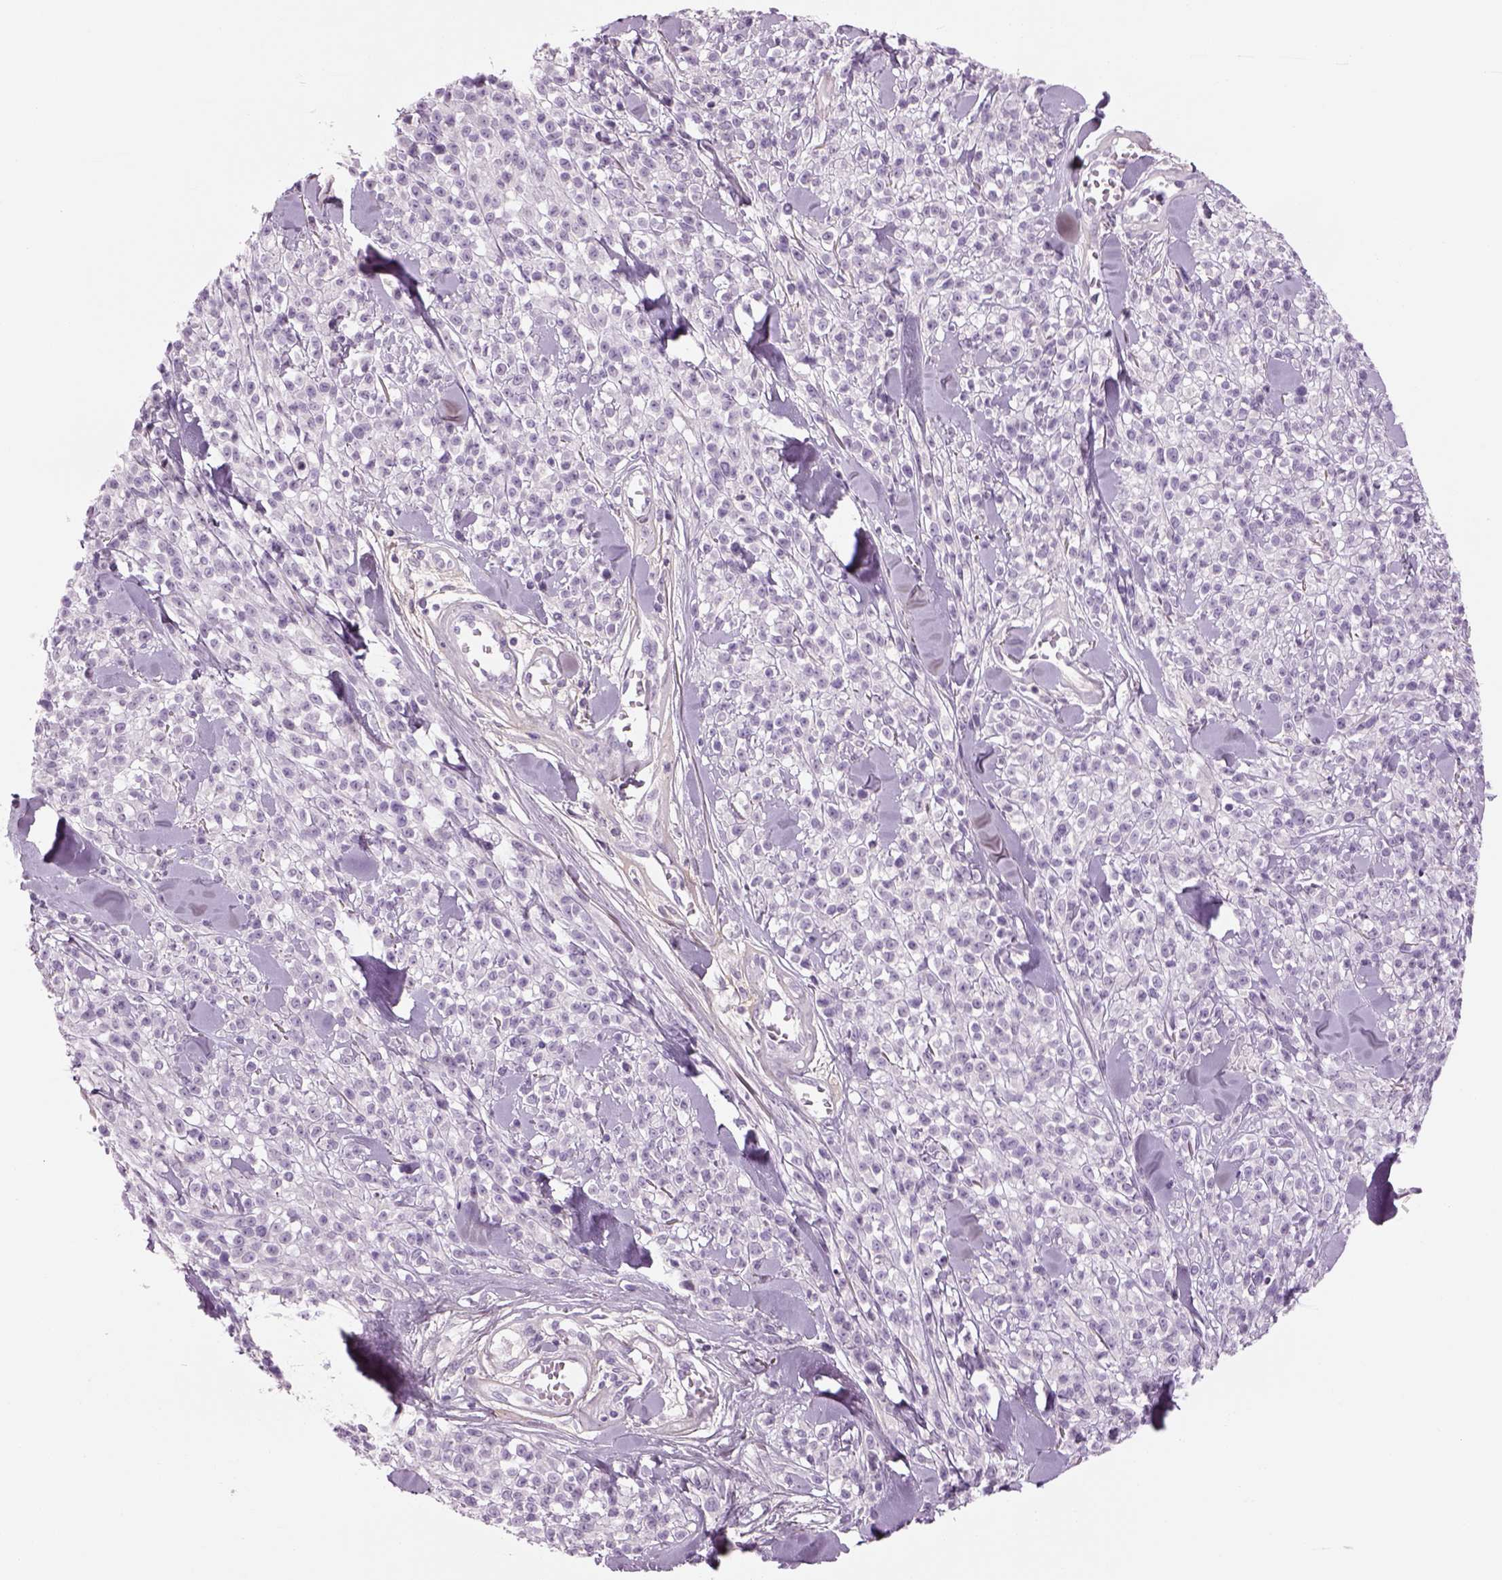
{"staining": {"intensity": "negative", "quantity": "none", "location": "none"}, "tissue": "melanoma", "cell_type": "Tumor cells", "image_type": "cancer", "snomed": [{"axis": "morphology", "description": "Malignant melanoma, NOS"}, {"axis": "topography", "description": "Skin"}, {"axis": "topography", "description": "Skin of trunk"}], "caption": "The photomicrograph displays no staining of tumor cells in malignant melanoma.", "gene": "MDH1B", "patient": {"sex": "male", "age": 74}}